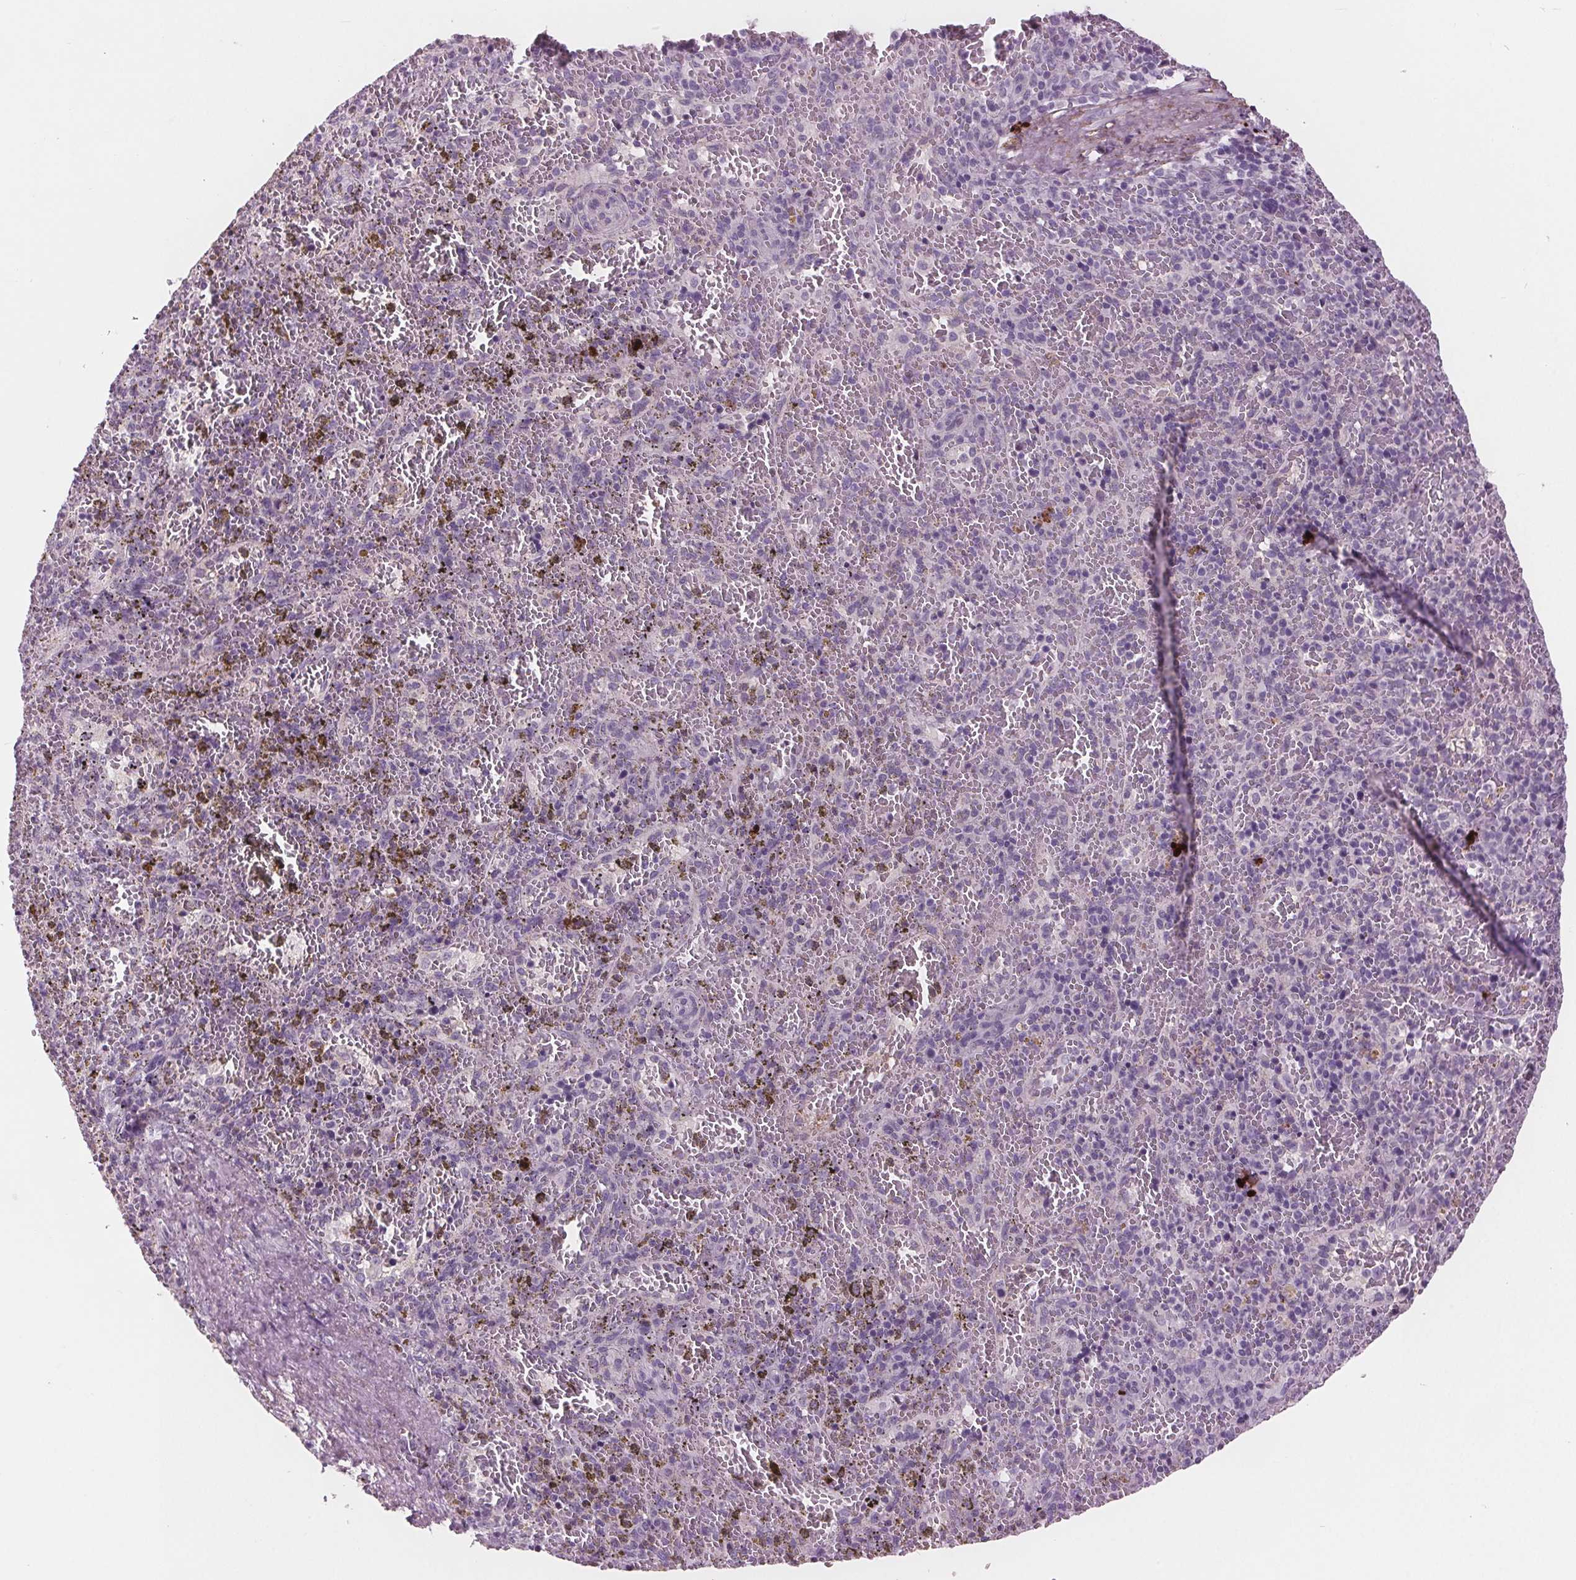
{"staining": {"intensity": "negative", "quantity": "none", "location": "none"}, "tissue": "spleen", "cell_type": "Cells in red pulp", "image_type": "normal", "snomed": [{"axis": "morphology", "description": "Normal tissue, NOS"}, {"axis": "topography", "description": "Spleen"}], "caption": "DAB immunohistochemical staining of unremarkable spleen reveals no significant expression in cells in red pulp. The staining was performed using DAB to visualize the protein expression in brown, while the nuclei were stained in blue with hematoxylin (Magnification: 20x).", "gene": "AMBP", "patient": {"sex": "female", "age": 50}}